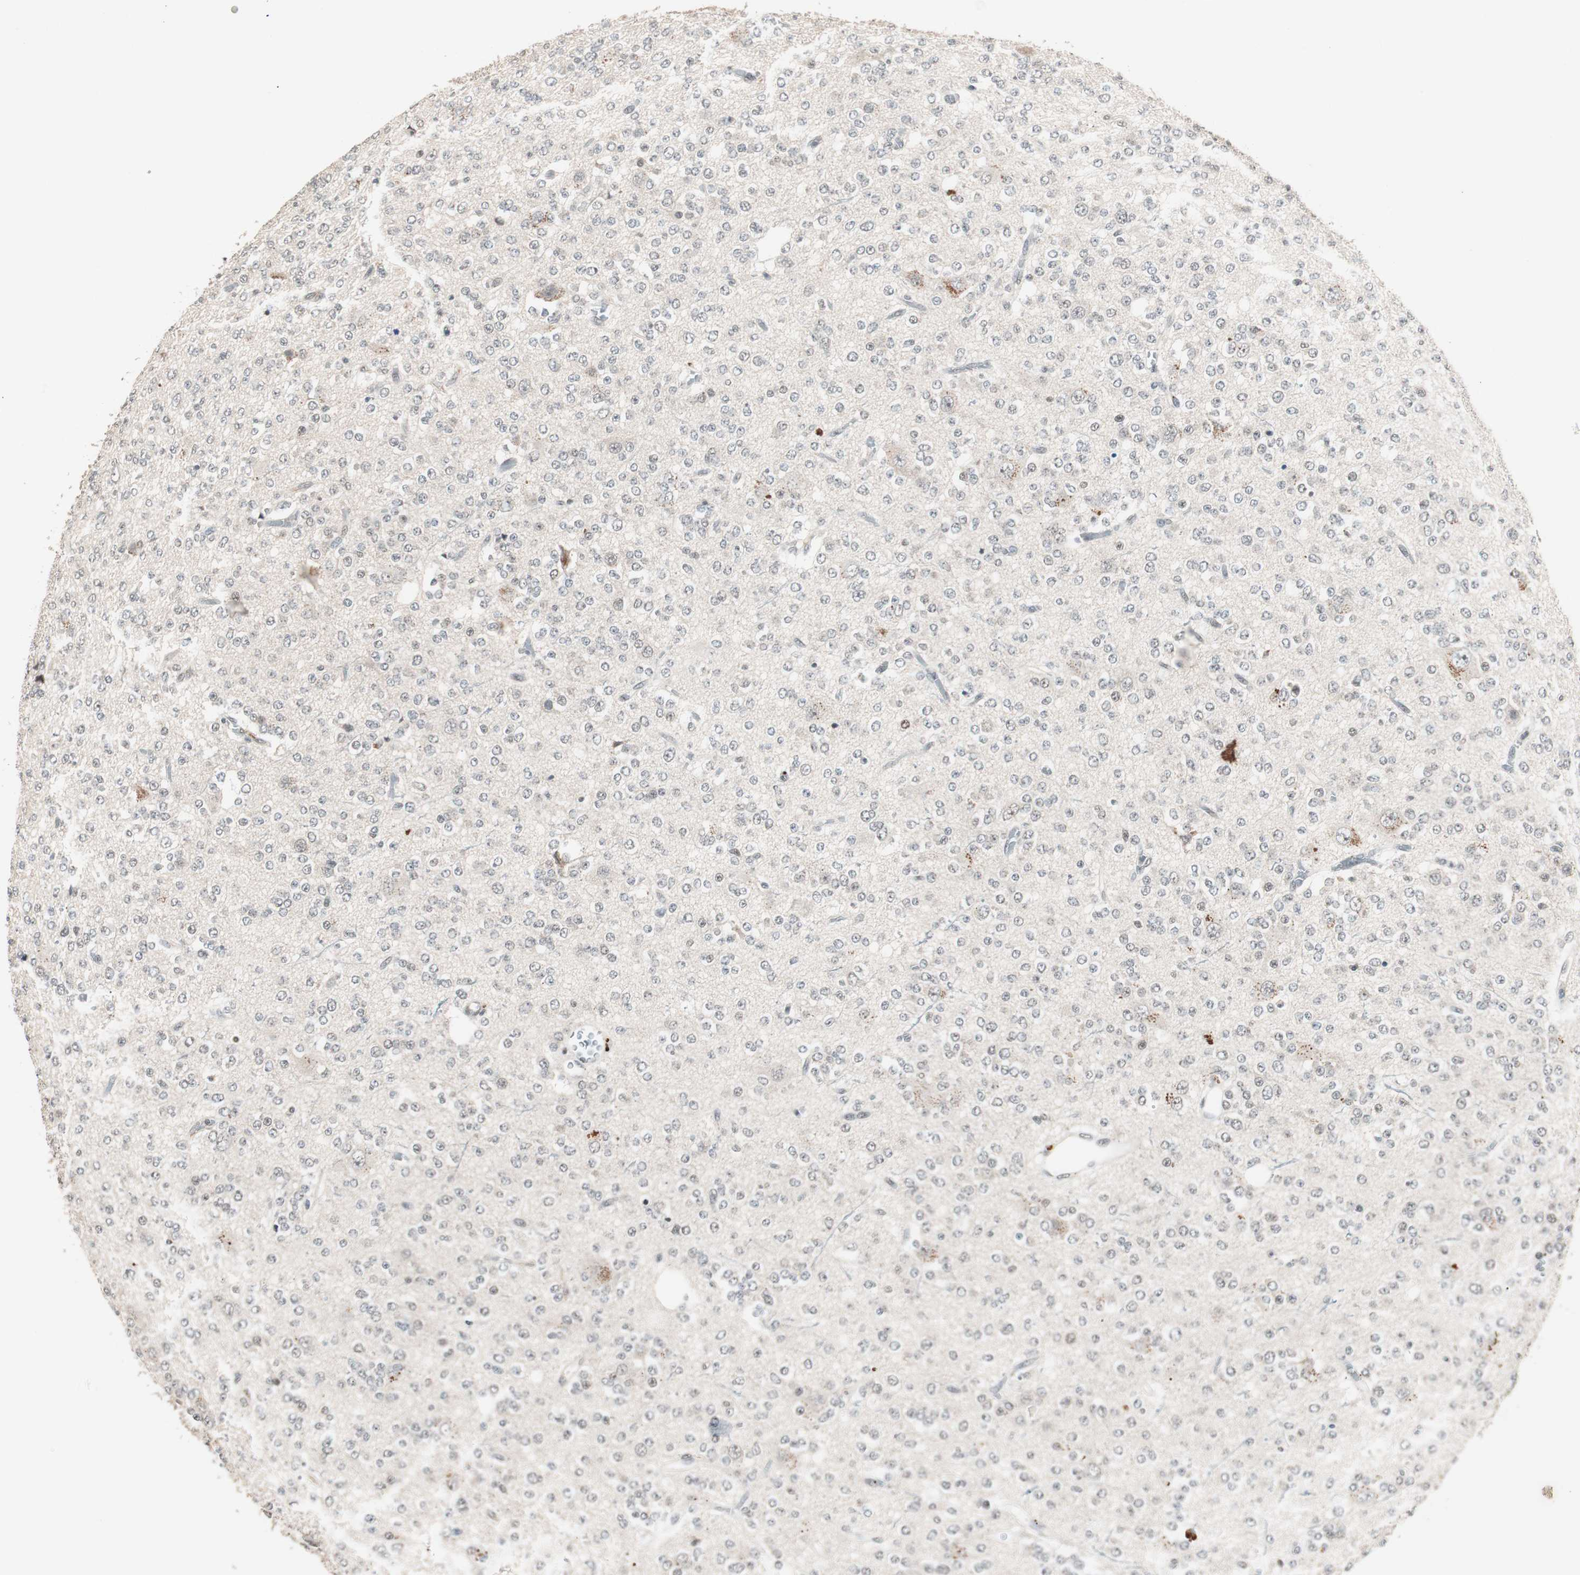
{"staining": {"intensity": "negative", "quantity": "none", "location": "none"}, "tissue": "glioma", "cell_type": "Tumor cells", "image_type": "cancer", "snomed": [{"axis": "morphology", "description": "Glioma, malignant, Low grade"}, {"axis": "topography", "description": "Brain"}], "caption": "Histopathology image shows no protein staining in tumor cells of low-grade glioma (malignant) tissue.", "gene": "NFRKB", "patient": {"sex": "male", "age": 38}}